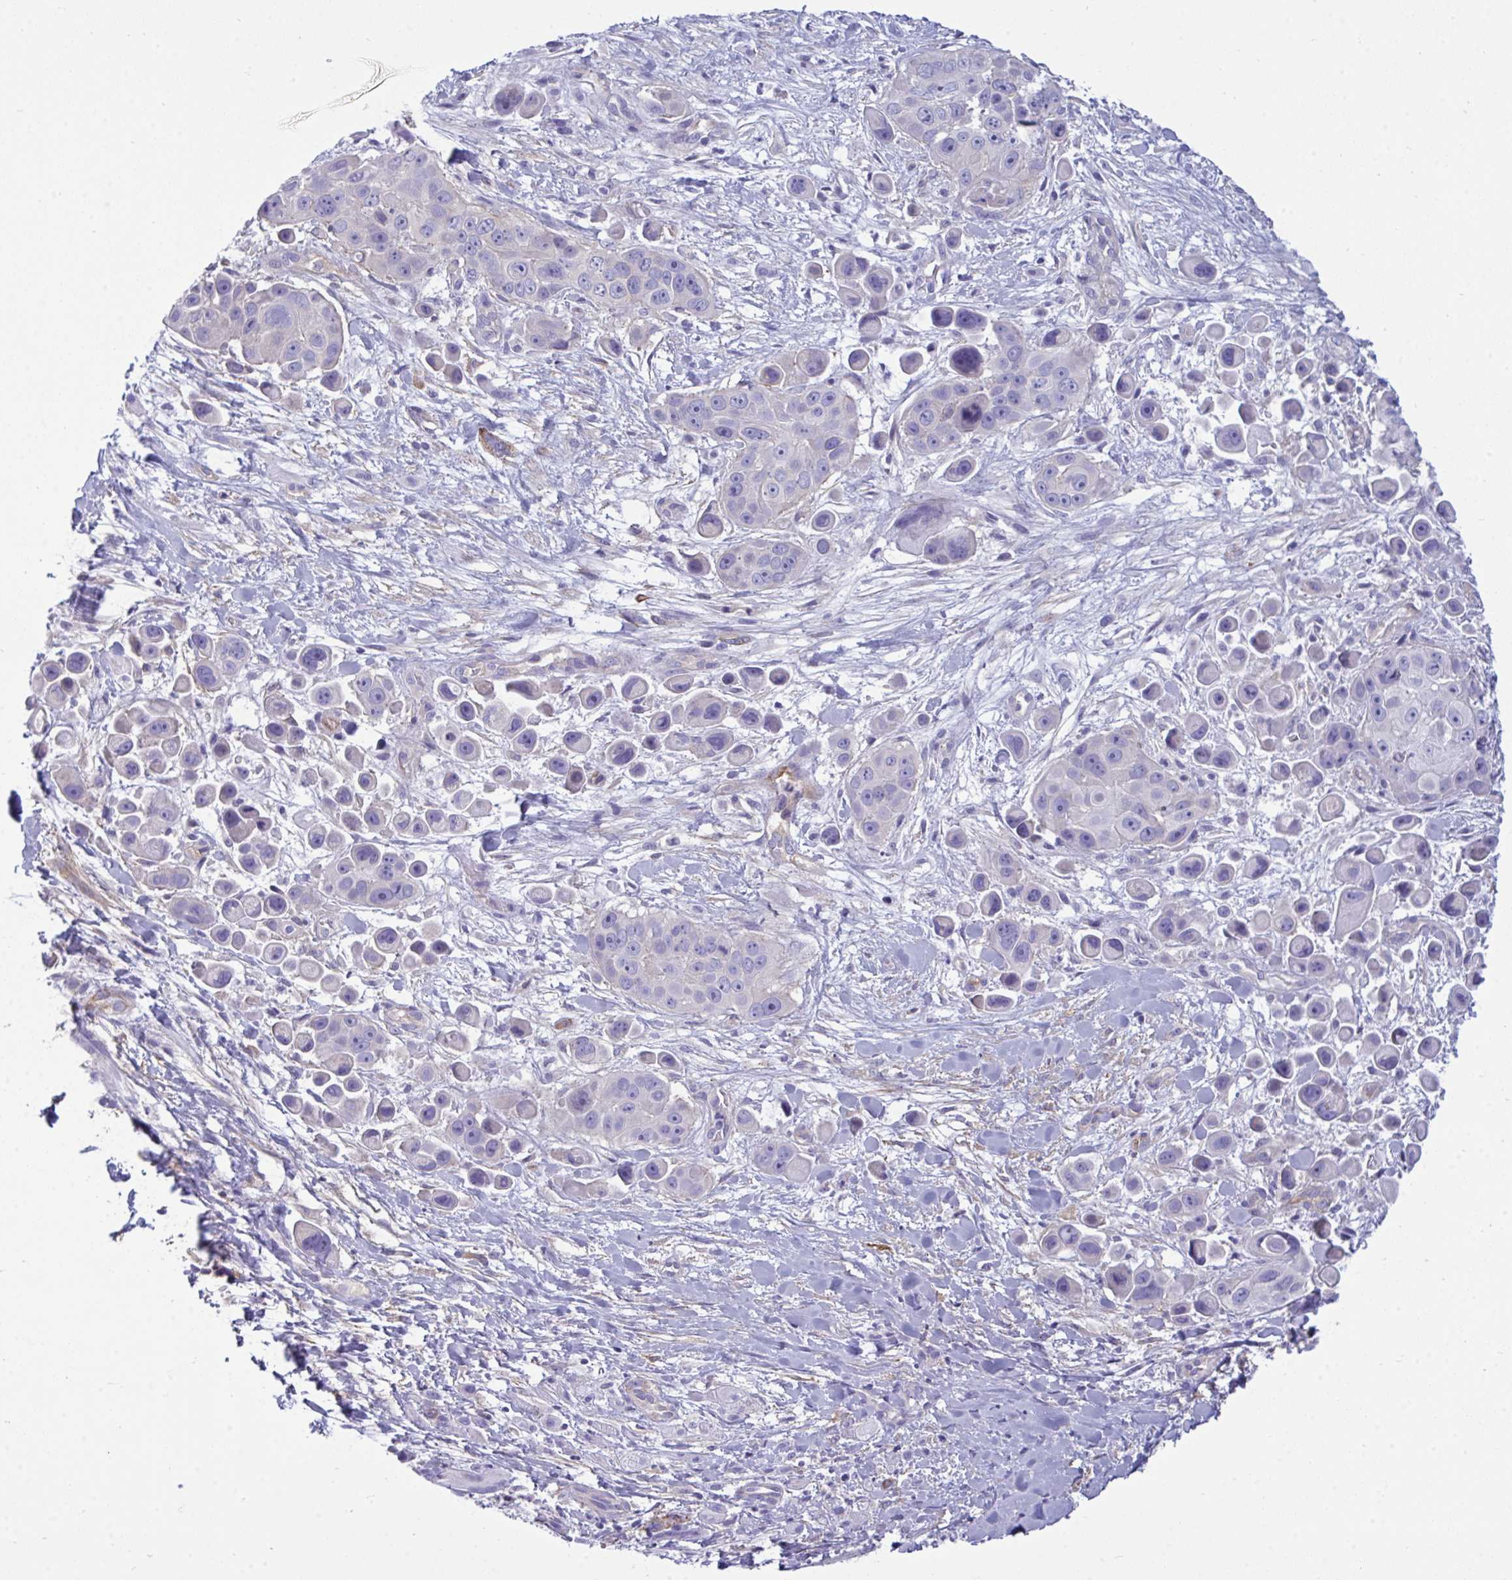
{"staining": {"intensity": "negative", "quantity": "none", "location": "none"}, "tissue": "skin cancer", "cell_type": "Tumor cells", "image_type": "cancer", "snomed": [{"axis": "morphology", "description": "Squamous cell carcinoma, NOS"}, {"axis": "topography", "description": "Skin"}], "caption": "Immunohistochemical staining of squamous cell carcinoma (skin) reveals no significant expression in tumor cells.", "gene": "MYH10", "patient": {"sex": "male", "age": 67}}